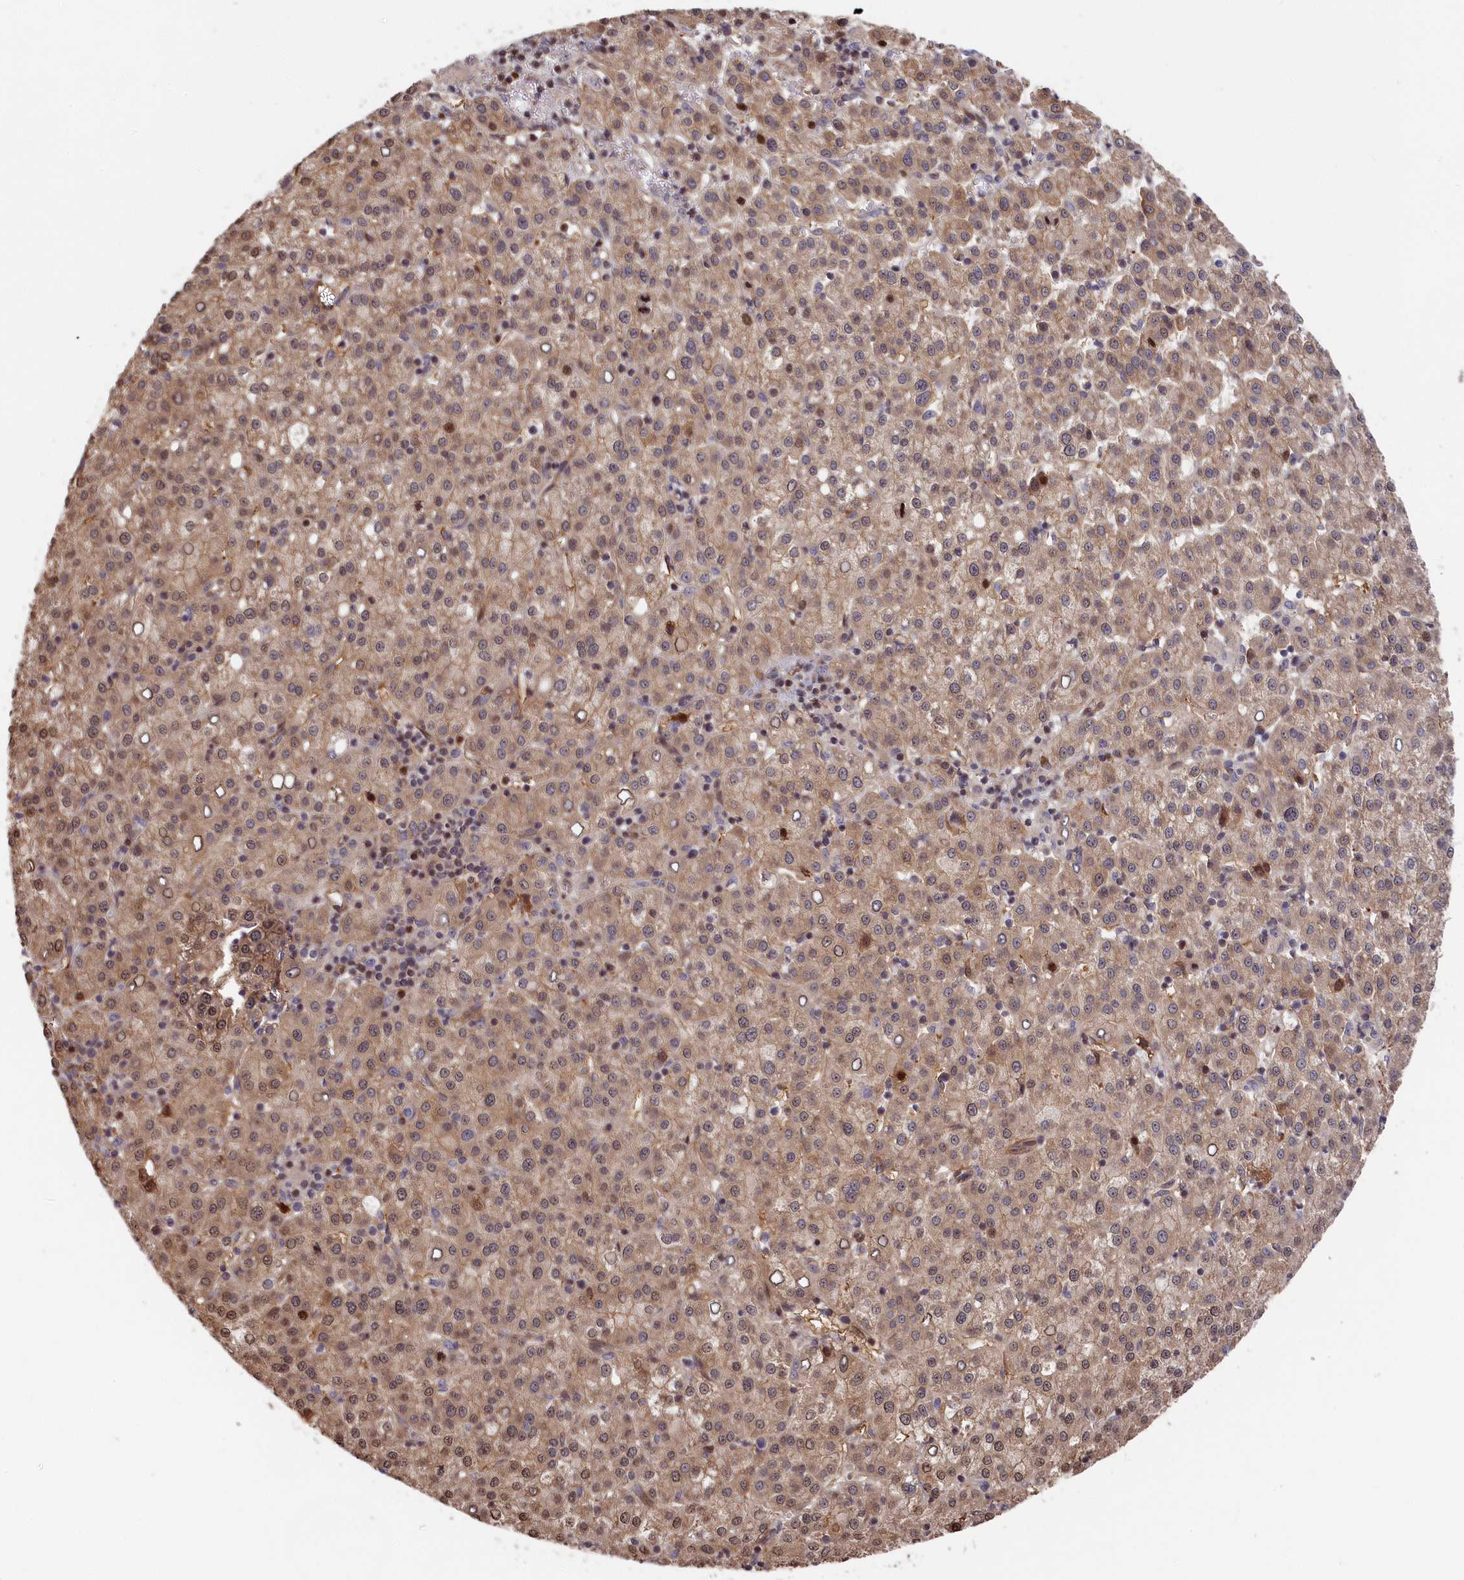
{"staining": {"intensity": "weak", "quantity": ">75%", "location": "cytoplasmic/membranous"}, "tissue": "liver cancer", "cell_type": "Tumor cells", "image_type": "cancer", "snomed": [{"axis": "morphology", "description": "Carcinoma, Hepatocellular, NOS"}, {"axis": "topography", "description": "Liver"}], "caption": "A photomicrograph of liver cancer stained for a protein displays weak cytoplasmic/membranous brown staining in tumor cells.", "gene": "CEP44", "patient": {"sex": "female", "age": 58}}